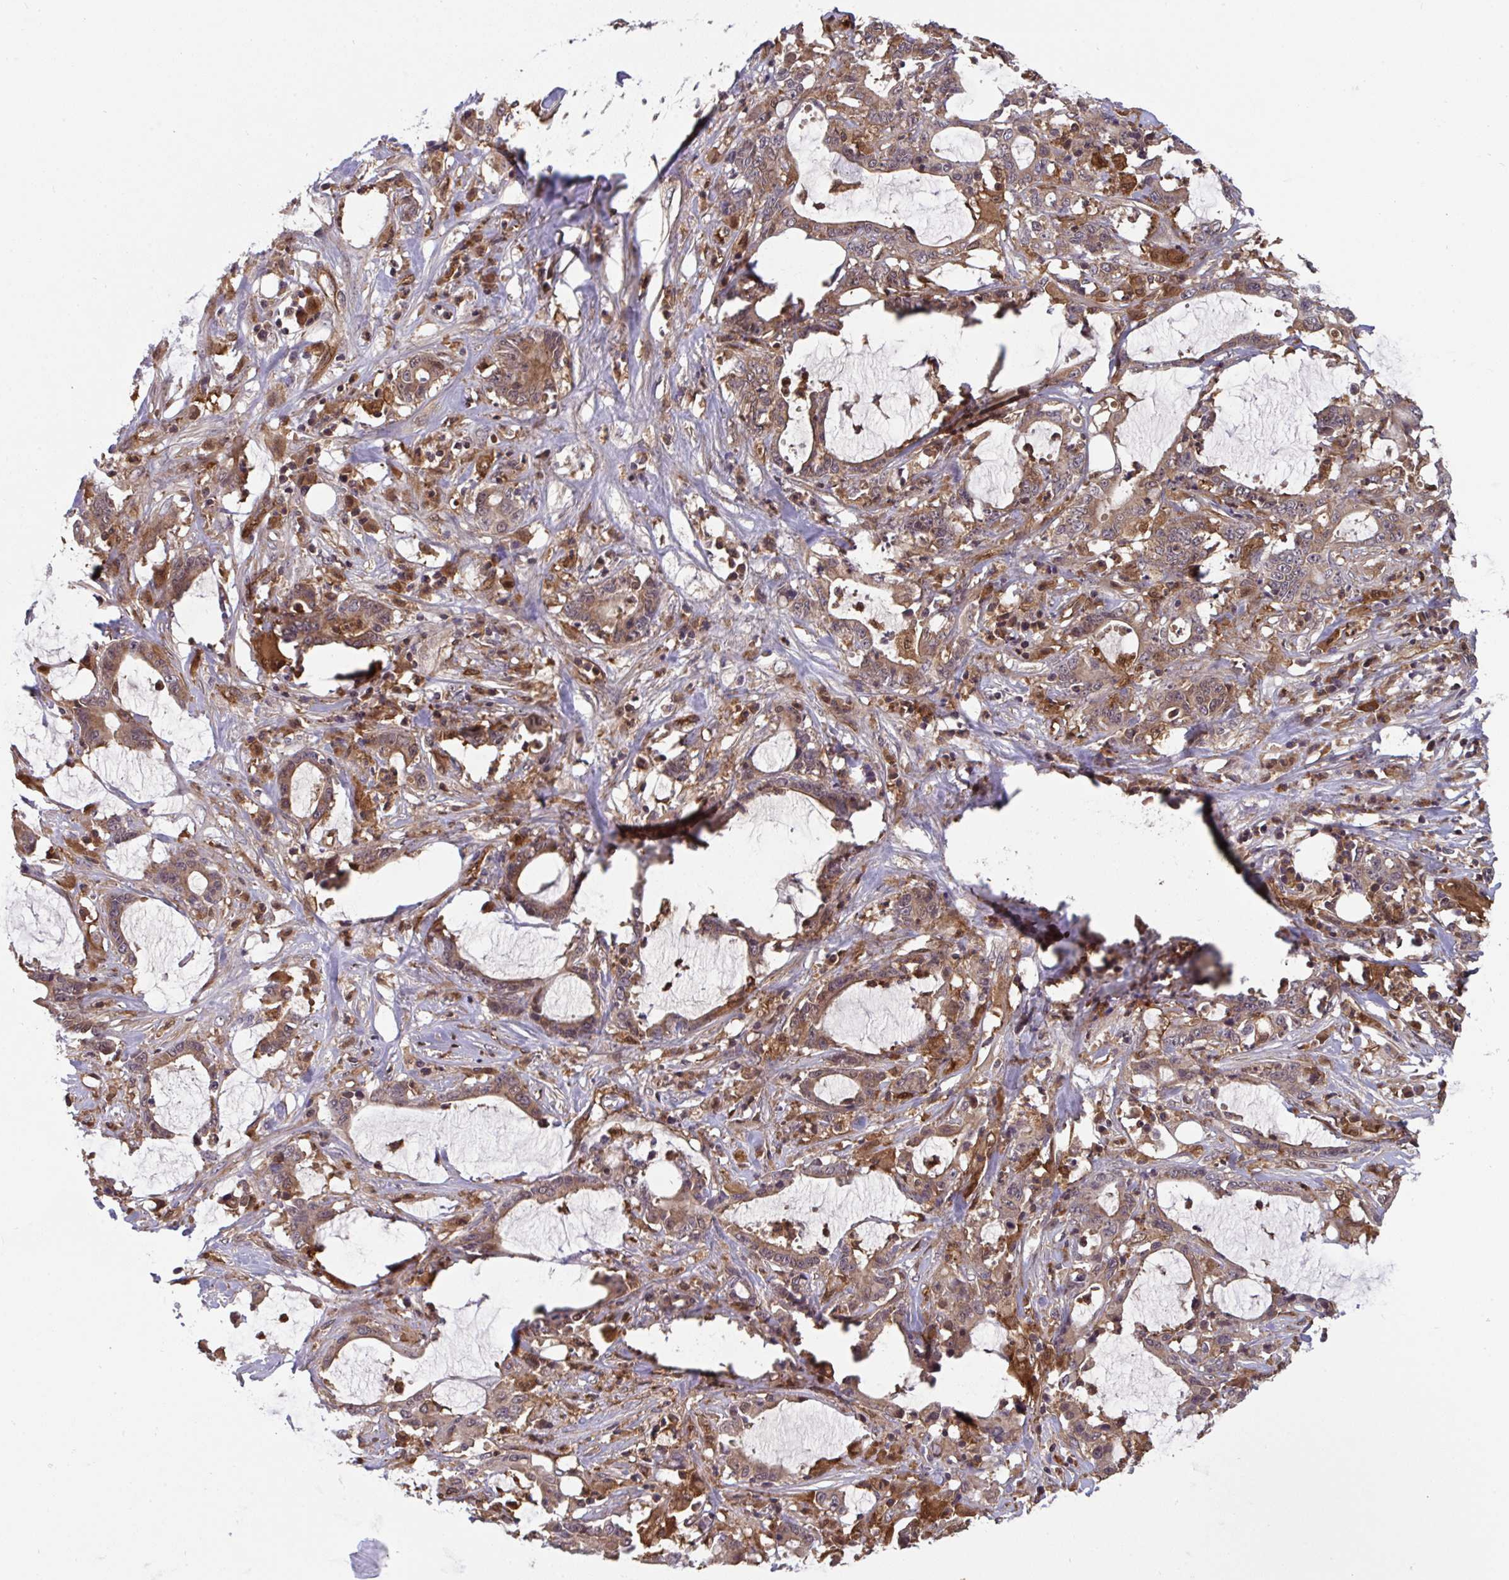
{"staining": {"intensity": "moderate", "quantity": ">75%", "location": "cytoplasmic/membranous,nuclear"}, "tissue": "stomach cancer", "cell_type": "Tumor cells", "image_type": "cancer", "snomed": [{"axis": "morphology", "description": "Adenocarcinoma, NOS"}, {"axis": "topography", "description": "Stomach, upper"}], "caption": "Brown immunohistochemical staining in human stomach cancer shows moderate cytoplasmic/membranous and nuclear positivity in approximately >75% of tumor cells.", "gene": "TIGAR", "patient": {"sex": "male", "age": 68}}